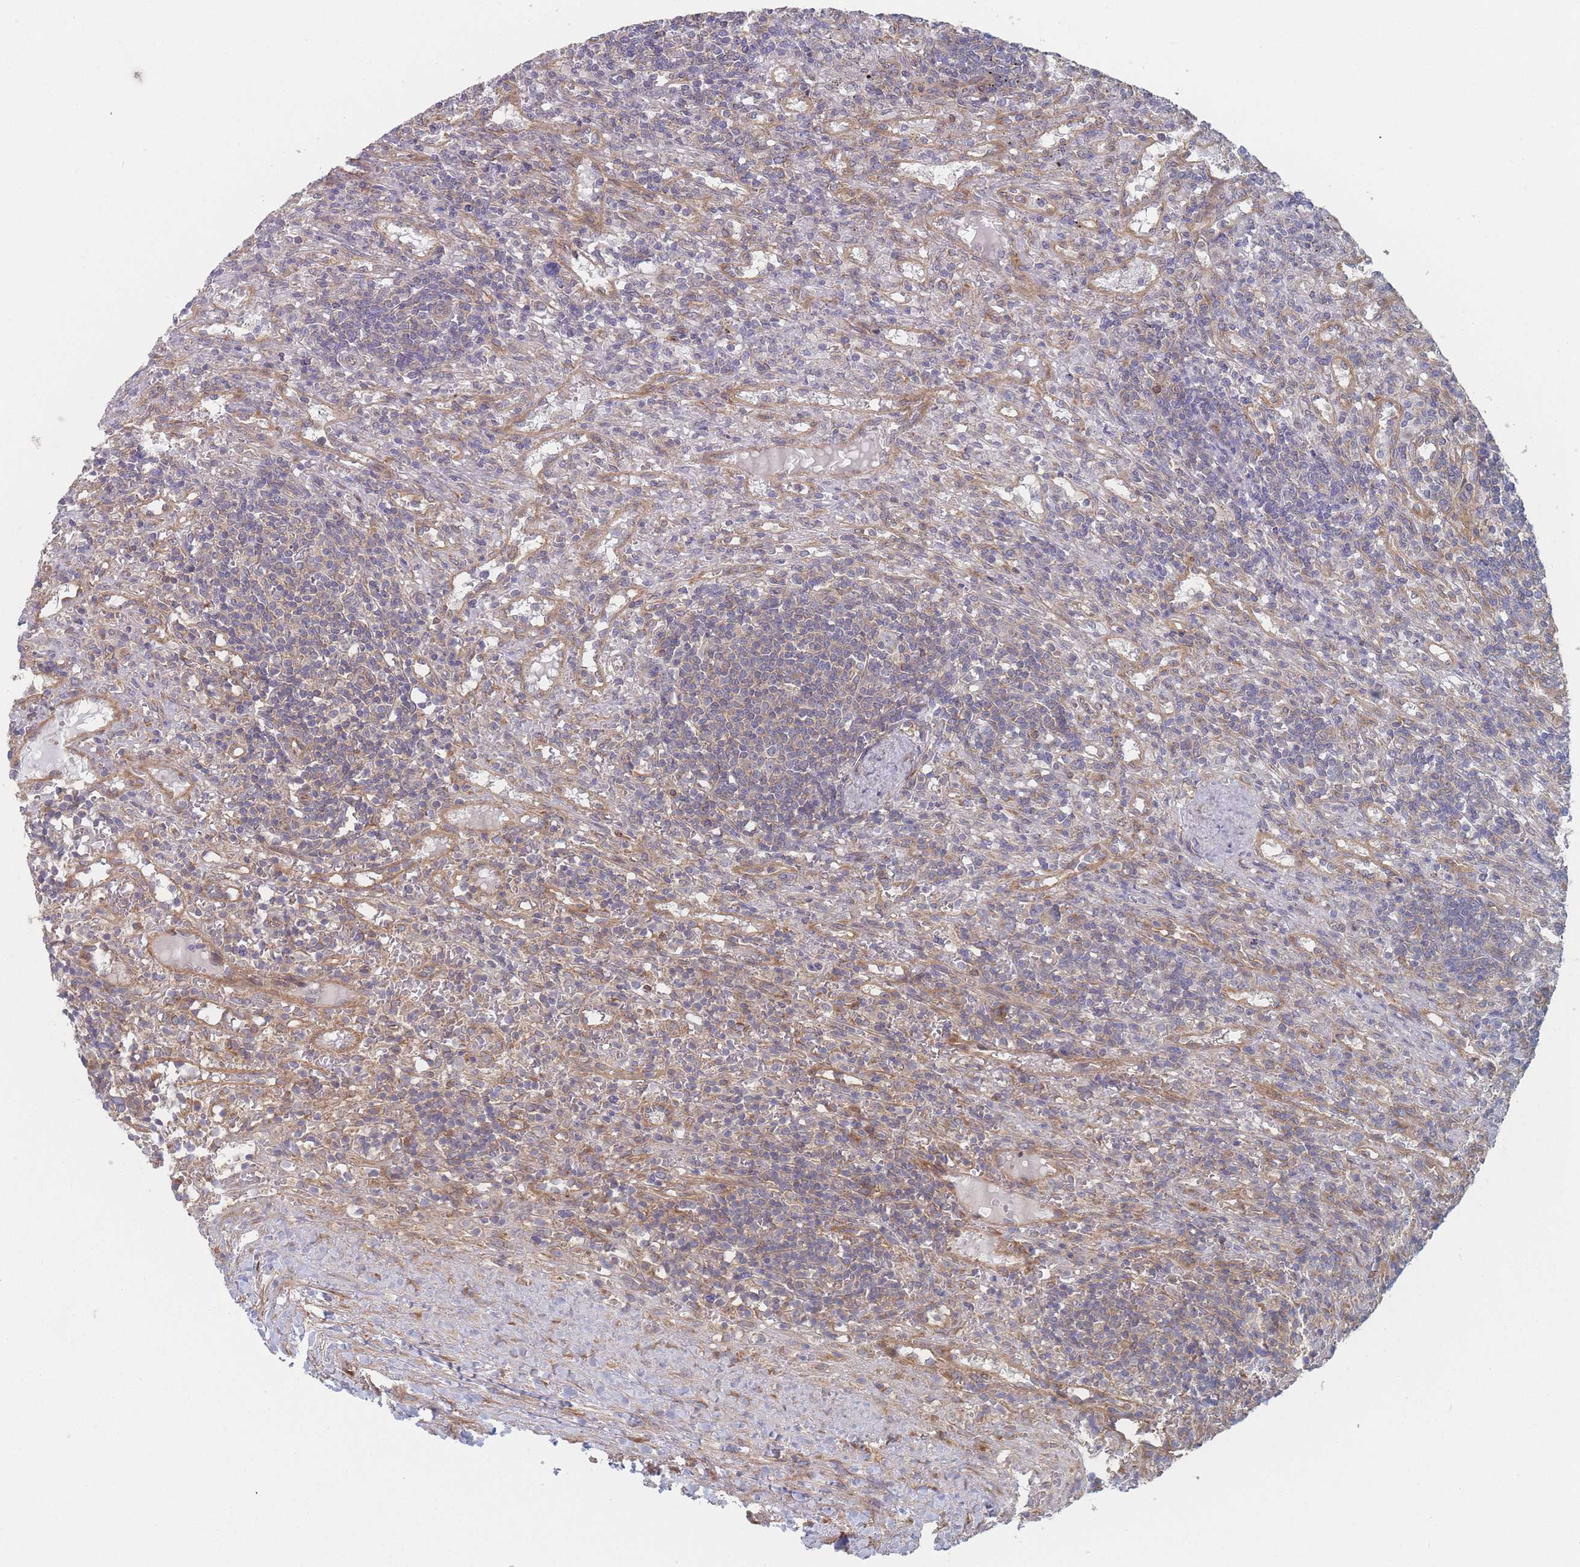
{"staining": {"intensity": "negative", "quantity": "none", "location": "none"}, "tissue": "lymphoma", "cell_type": "Tumor cells", "image_type": "cancer", "snomed": [{"axis": "morphology", "description": "Malignant lymphoma, non-Hodgkin's type, Low grade"}, {"axis": "topography", "description": "Spleen"}], "caption": "IHC photomicrograph of human low-grade malignant lymphoma, non-Hodgkin's type stained for a protein (brown), which exhibits no positivity in tumor cells. (DAB immunohistochemistry with hematoxylin counter stain).", "gene": "KDSR", "patient": {"sex": "male", "age": 76}}